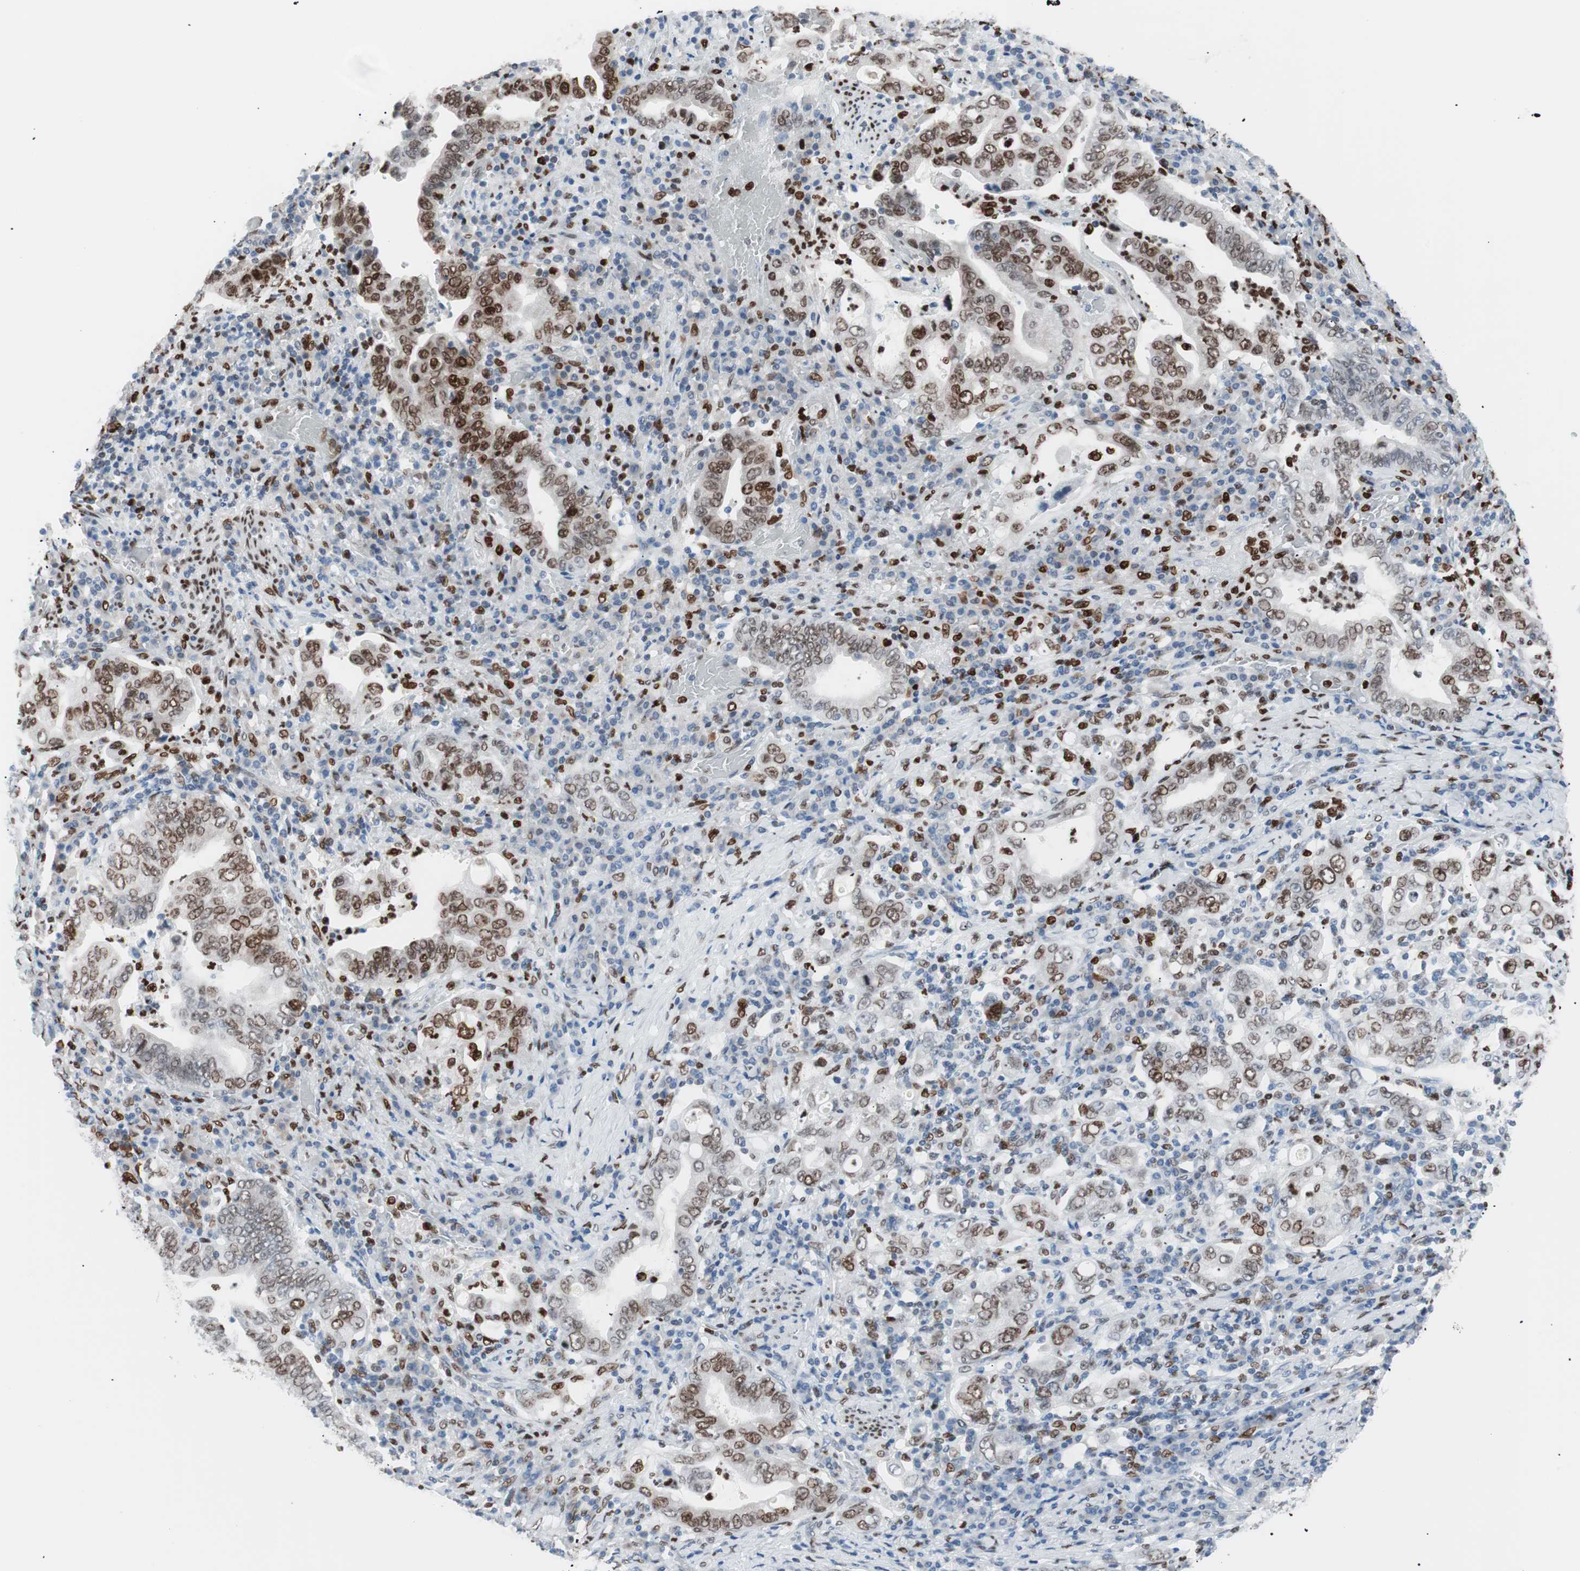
{"staining": {"intensity": "moderate", "quantity": ">75%", "location": "nuclear"}, "tissue": "stomach cancer", "cell_type": "Tumor cells", "image_type": "cancer", "snomed": [{"axis": "morphology", "description": "Normal tissue, NOS"}, {"axis": "morphology", "description": "Adenocarcinoma, NOS"}, {"axis": "topography", "description": "Esophagus"}, {"axis": "topography", "description": "Stomach, upper"}, {"axis": "topography", "description": "Peripheral nerve tissue"}], "caption": "This is an image of IHC staining of stomach cancer (adenocarcinoma), which shows moderate staining in the nuclear of tumor cells.", "gene": "CEBPB", "patient": {"sex": "male", "age": 62}}